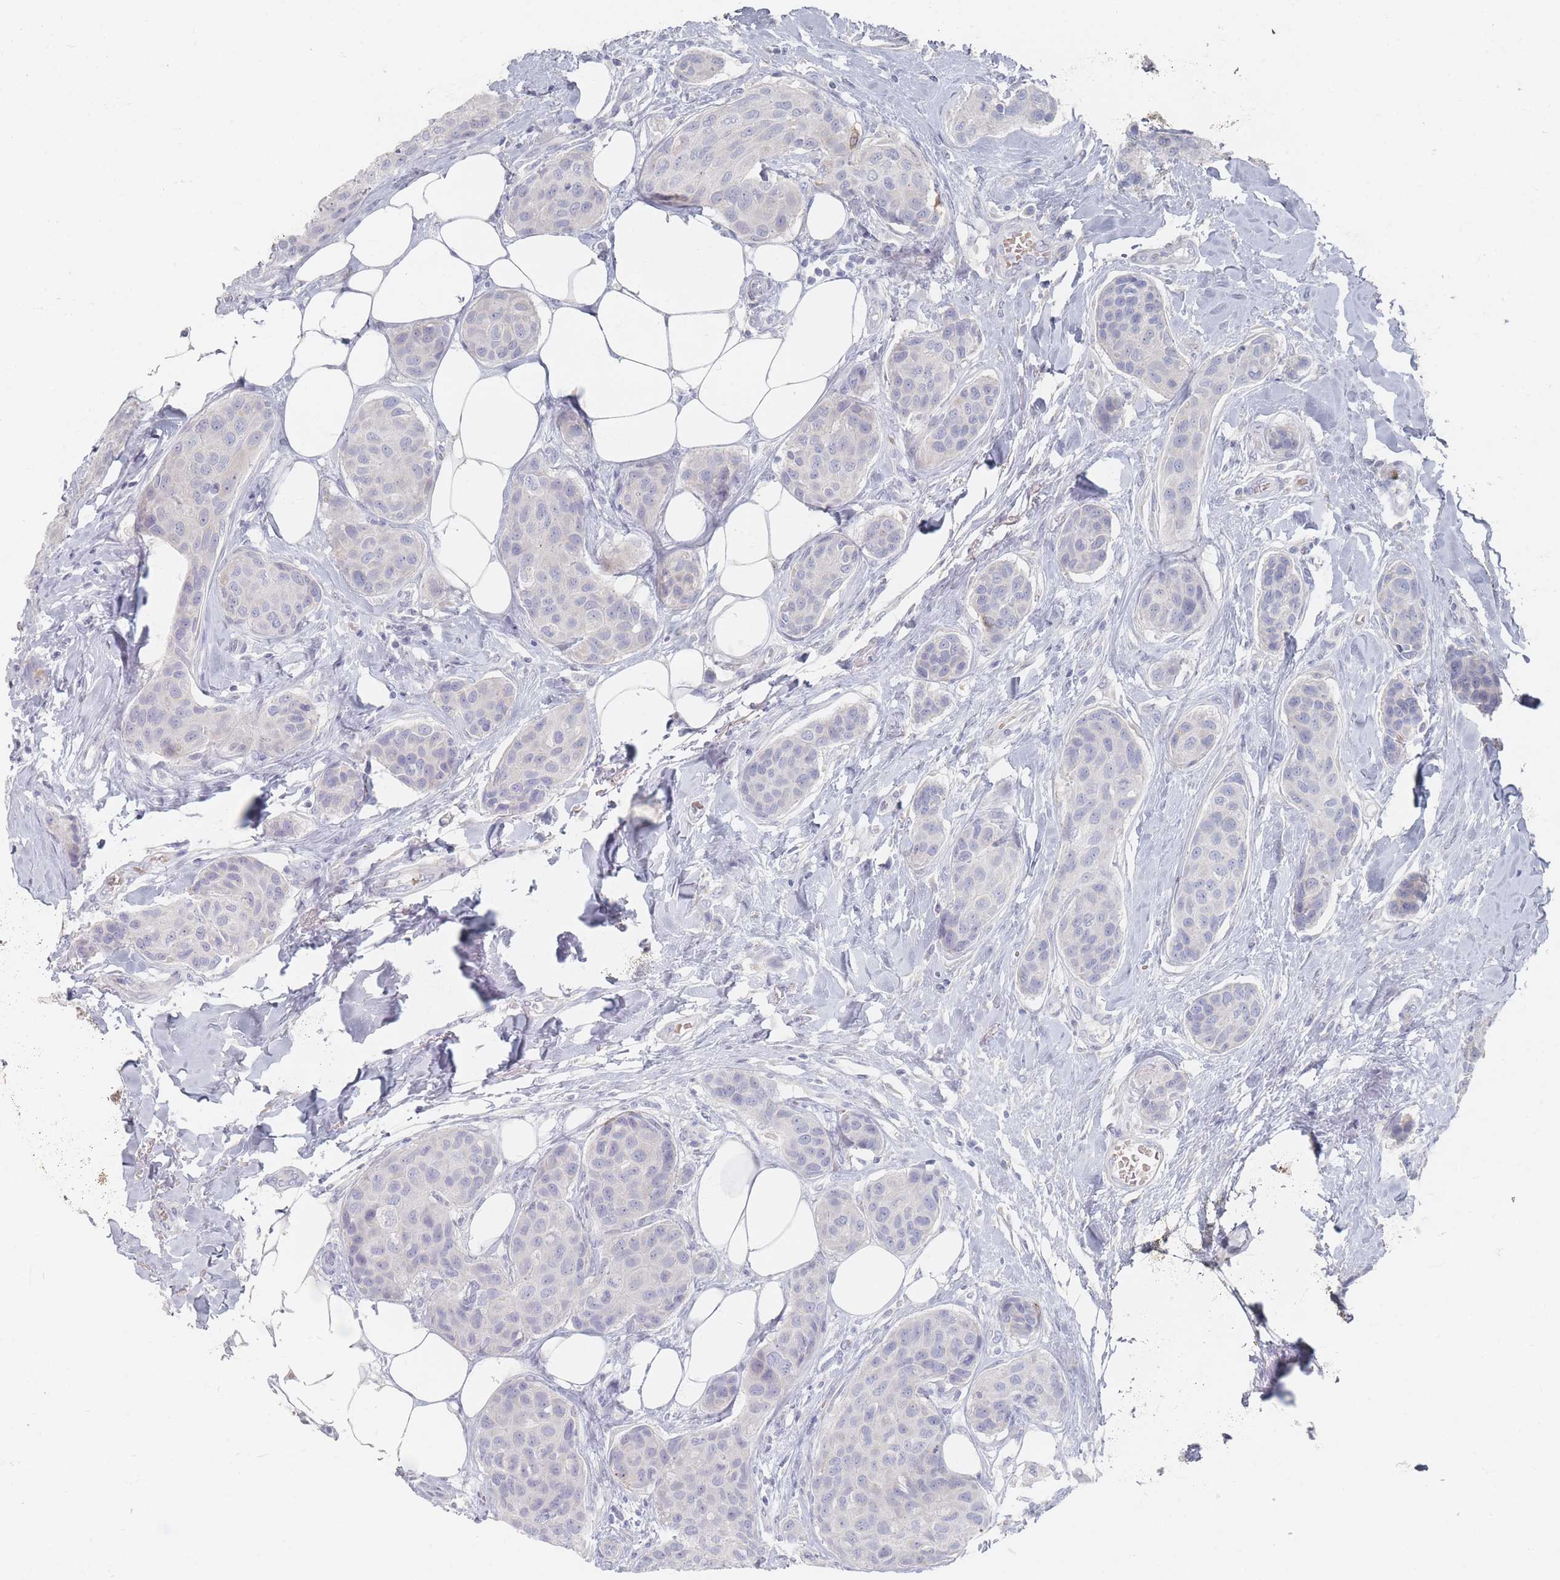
{"staining": {"intensity": "negative", "quantity": "none", "location": "none"}, "tissue": "breast cancer", "cell_type": "Tumor cells", "image_type": "cancer", "snomed": [{"axis": "morphology", "description": "Duct carcinoma"}, {"axis": "topography", "description": "Breast"}, {"axis": "topography", "description": "Lymph node"}], "caption": "A histopathology image of human breast infiltrating ductal carcinoma is negative for staining in tumor cells.", "gene": "HELZ2", "patient": {"sex": "female", "age": 80}}